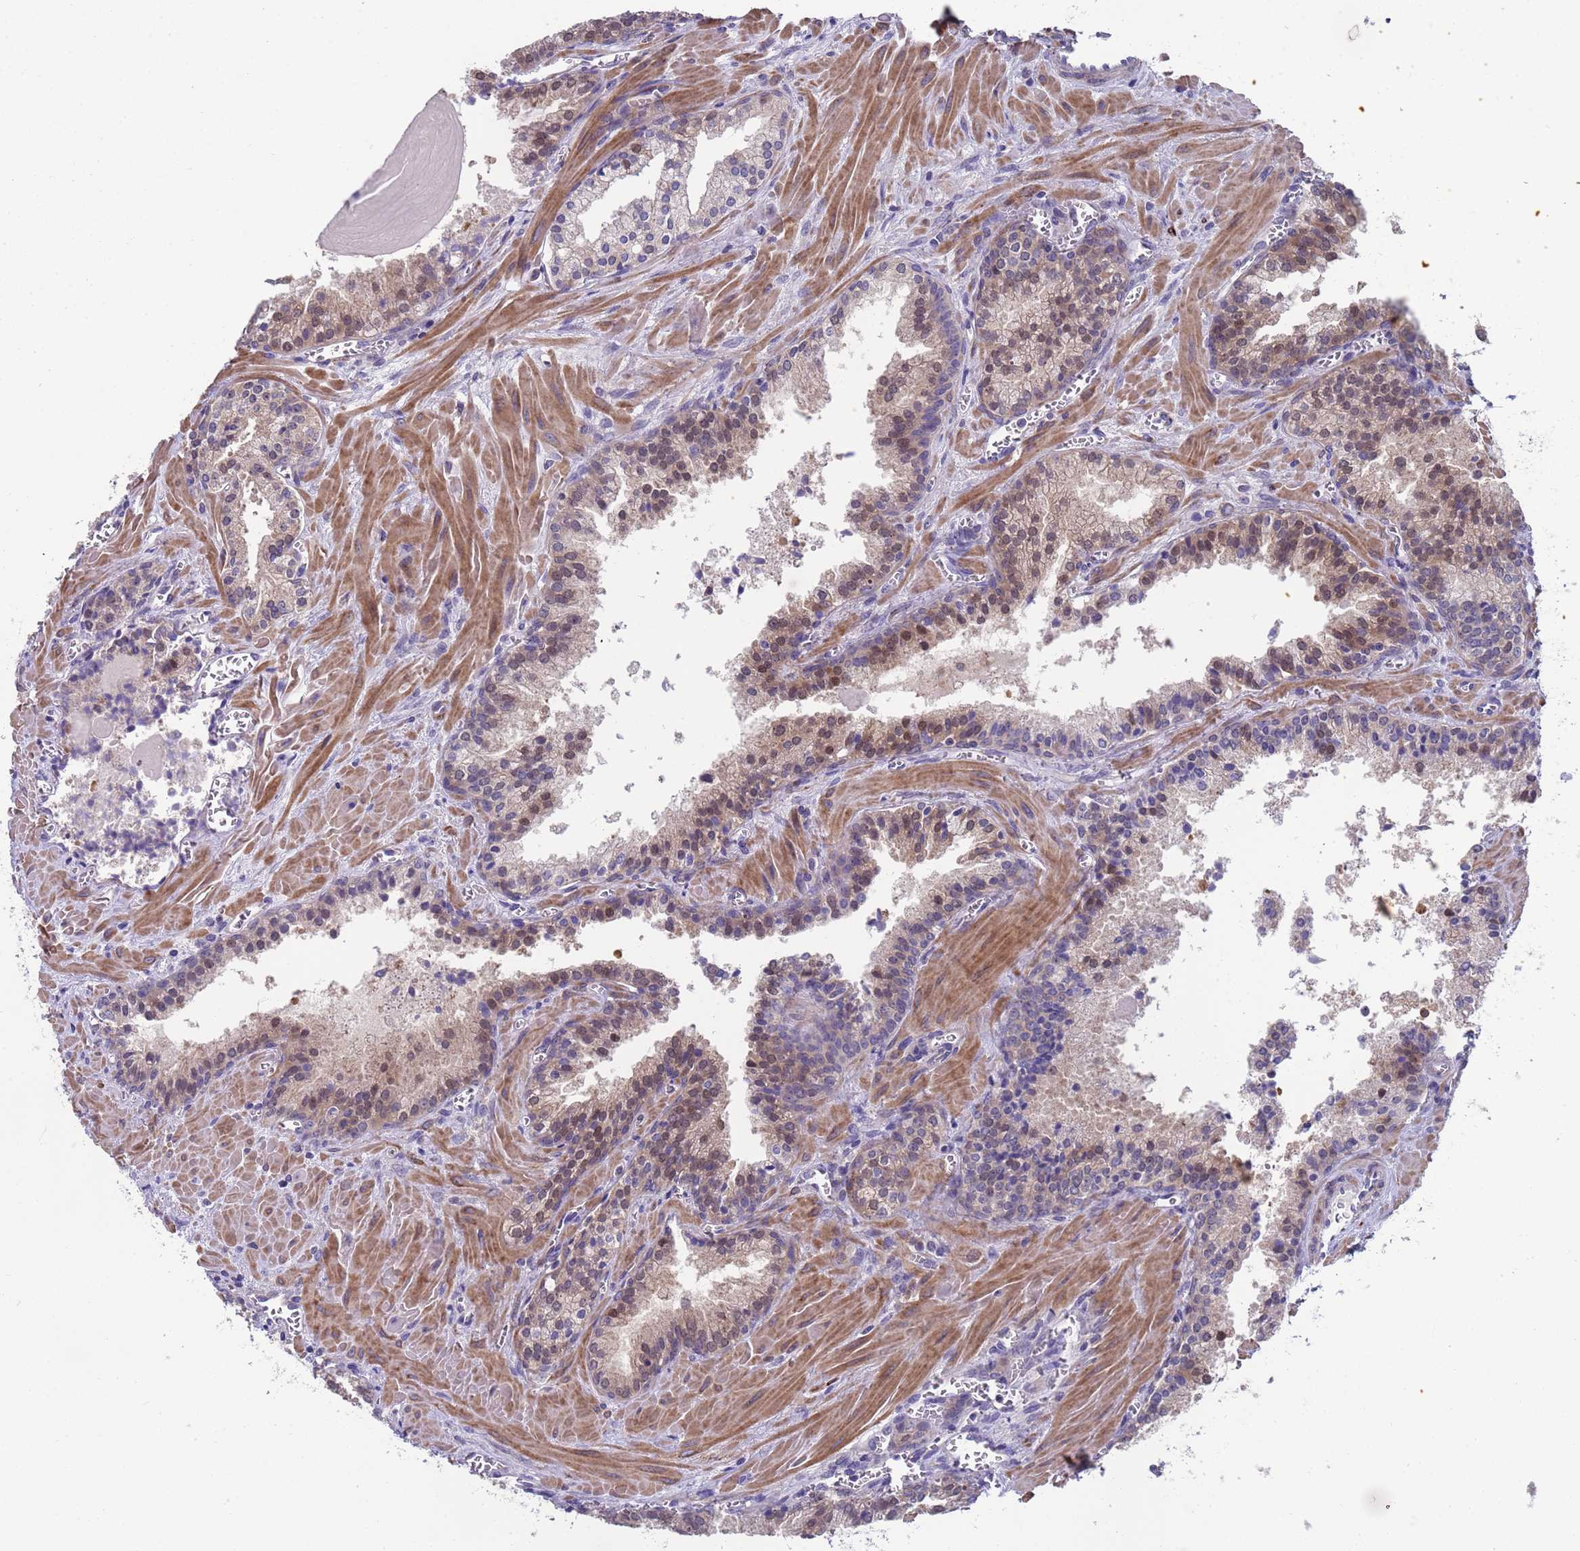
{"staining": {"intensity": "moderate", "quantity": "25%-75%", "location": "nuclear"}, "tissue": "prostate cancer", "cell_type": "Tumor cells", "image_type": "cancer", "snomed": [{"axis": "morphology", "description": "Adenocarcinoma, High grade"}, {"axis": "topography", "description": "Prostate"}], "caption": "Tumor cells exhibit medium levels of moderate nuclear staining in approximately 25%-75% of cells in high-grade adenocarcinoma (prostate).", "gene": "ENOSF1", "patient": {"sex": "male", "age": 68}}